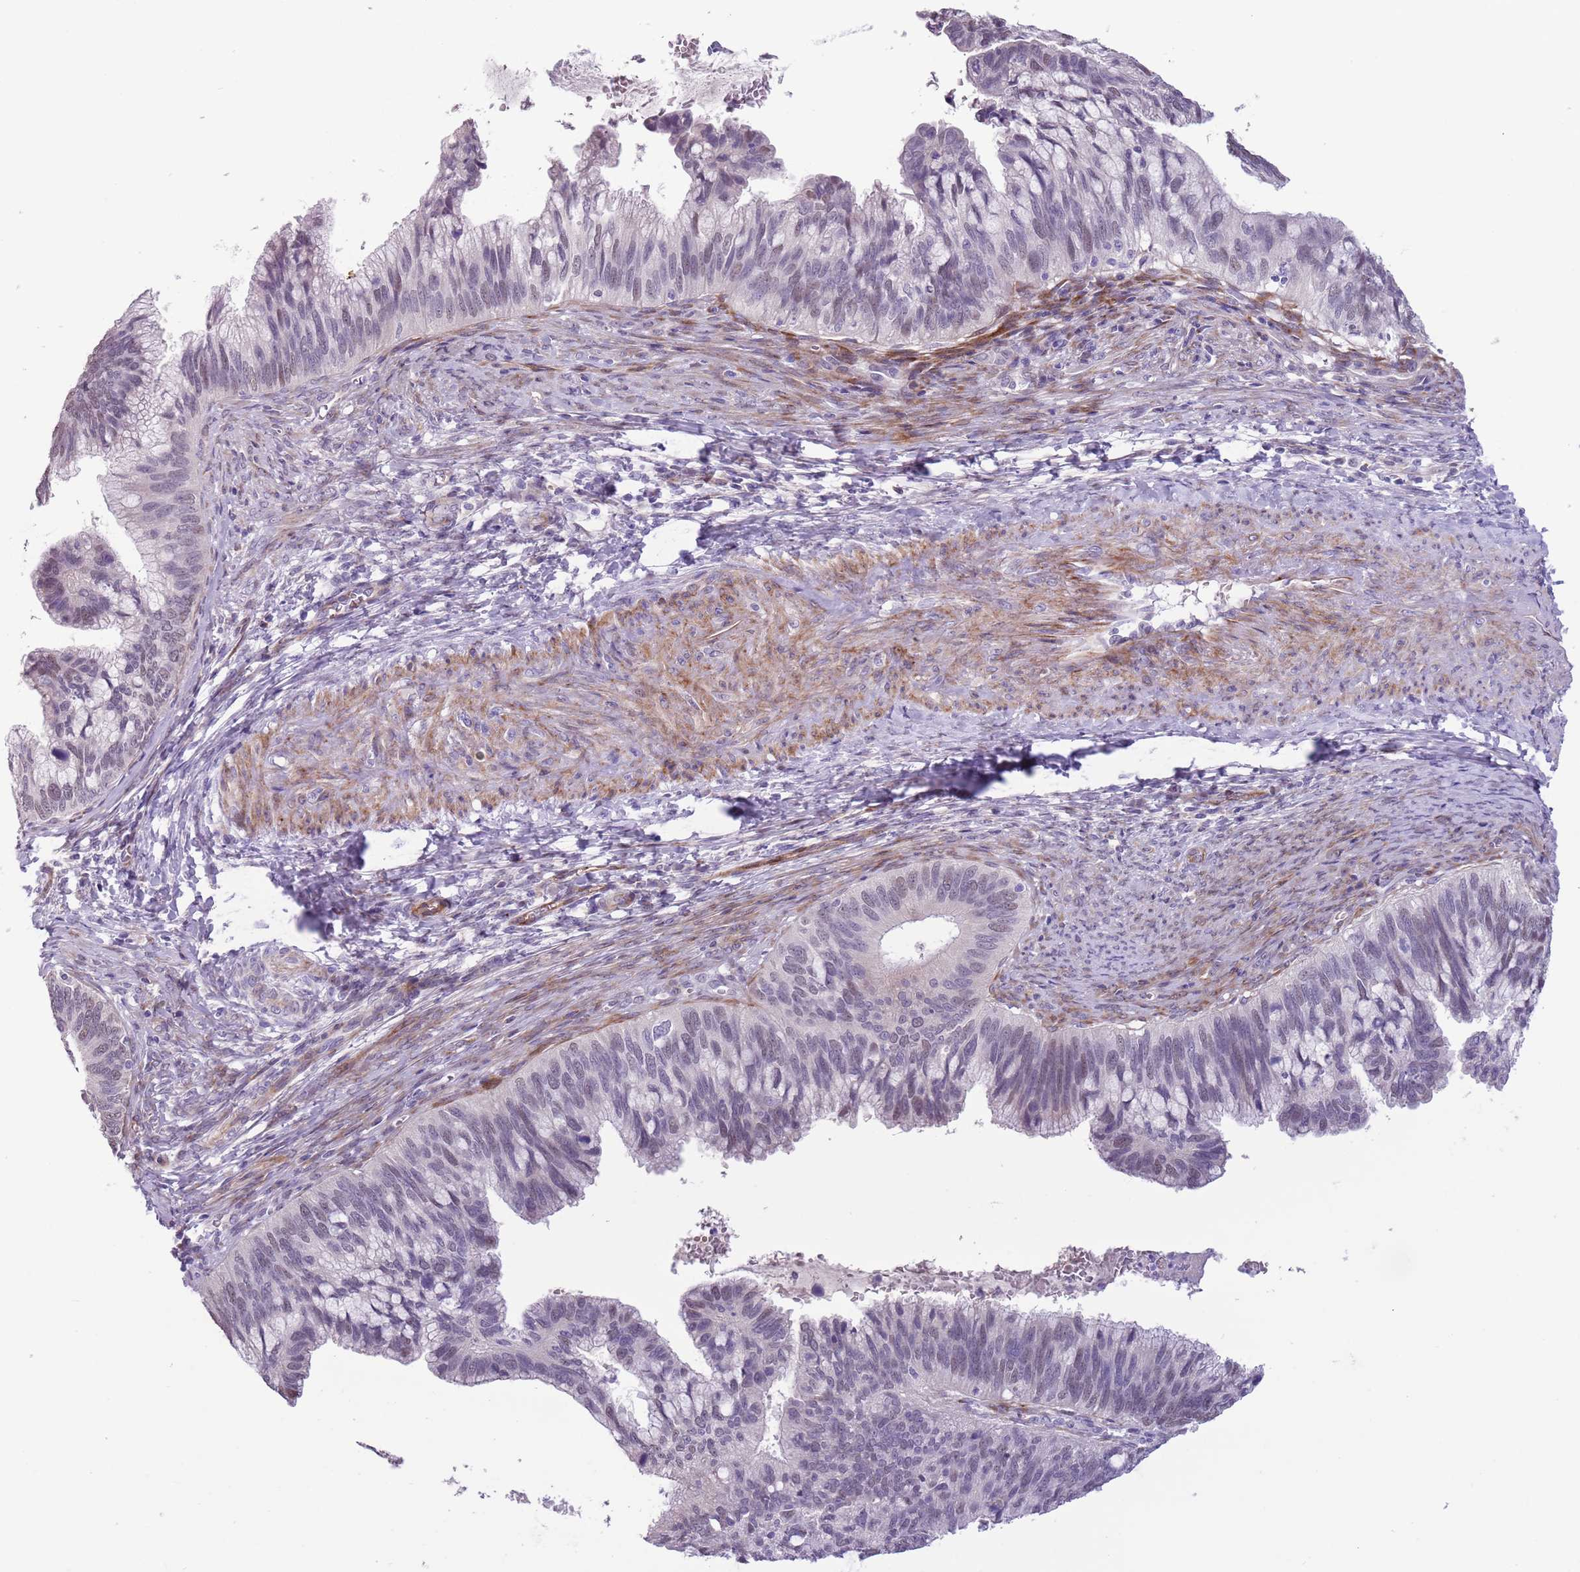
{"staining": {"intensity": "weak", "quantity": "<25%", "location": "nuclear"}, "tissue": "cervical cancer", "cell_type": "Tumor cells", "image_type": "cancer", "snomed": [{"axis": "morphology", "description": "Adenocarcinoma, NOS"}, {"axis": "topography", "description": "Cervix"}], "caption": "There is no significant expression in tumor cells of cervical adenocarcinoma.", "gene": "MRPL32", "patient": {"sex": "female", "age": 42}}